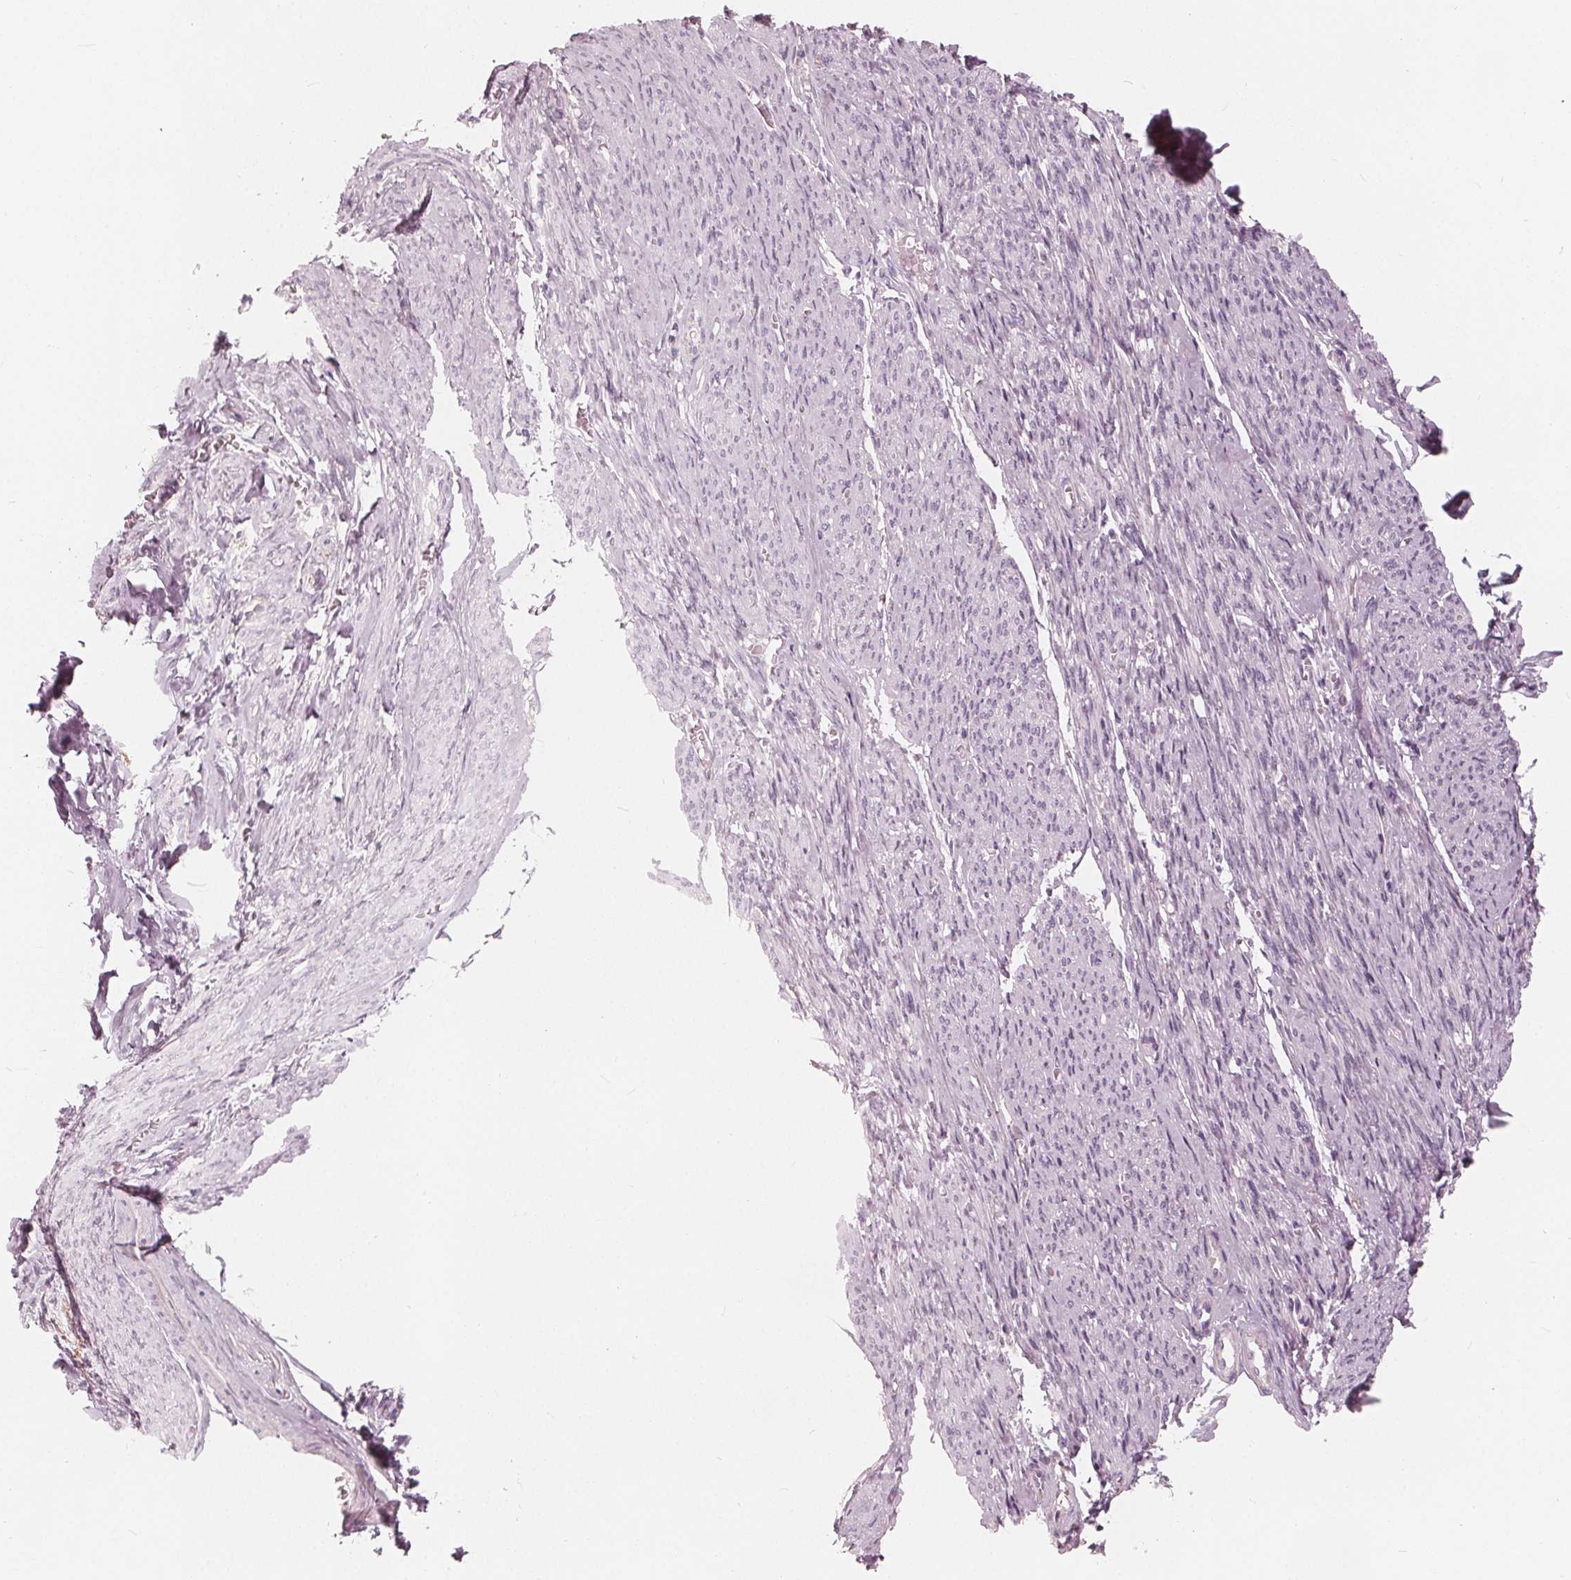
{"staining": {"intensity": "negative", "quantity": "none", "location": "none"}, "tissue": "smooth muscle", "cell_type": "Smooth muscle cells", "image_type": "normal", "snomed": [{"axis": "morphology", "description": "Normal tissue, NOS"}, {"axis": "topography", "description": "Smooth muscle"}], "caption": "IHC micrograph of normal smooth muscle stained for a protein (brown), which demonstrates no positivity in smooth muscle cells.", "gene": "SAT2", "patient": {"sex": "female", "age": 65}}